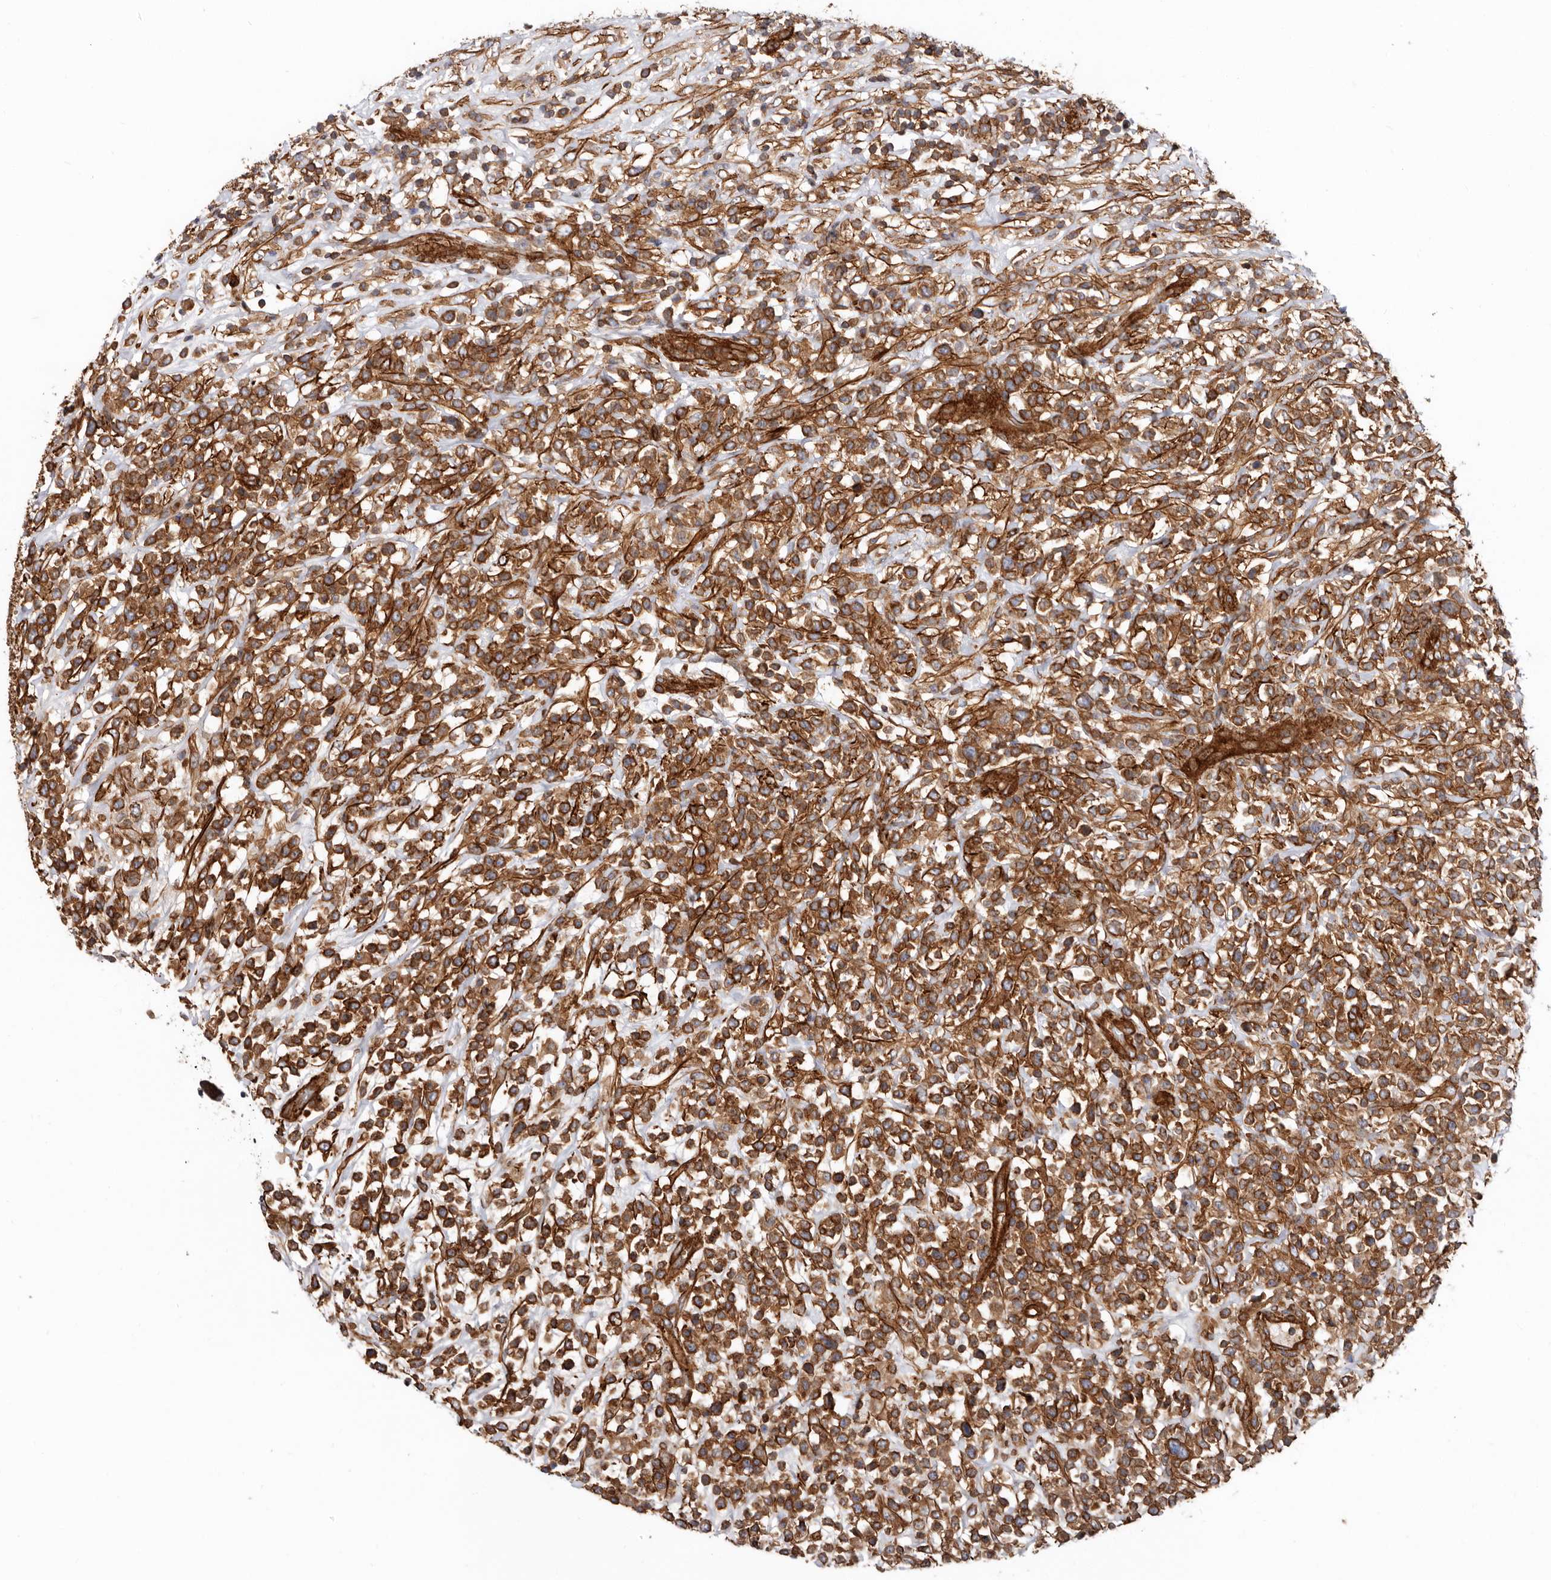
{"staining": {"intensity": "moderate", "quantity": ">75%", "location": "cytoplasmic/membranous"}, "tissue": "lymphoma", "cell_type": "Tumor cells", "image_type": "cancer", "snomed": [{"axis": "morphology", "description": "Malignant lymphoma, non-Hodgkin's type, High grade"}, {"axis": "topography", "description": "Colon"}], "caption": "Lymphoma stained with DAB (3,3'-diaminobenzidine) immunohistochemistry shows medium levels of moderate cytoplasmic/membranous staining in about >75% of tumor cells.", "gene": "TMC7", "patient": {"sex": "female", "age": 53}}